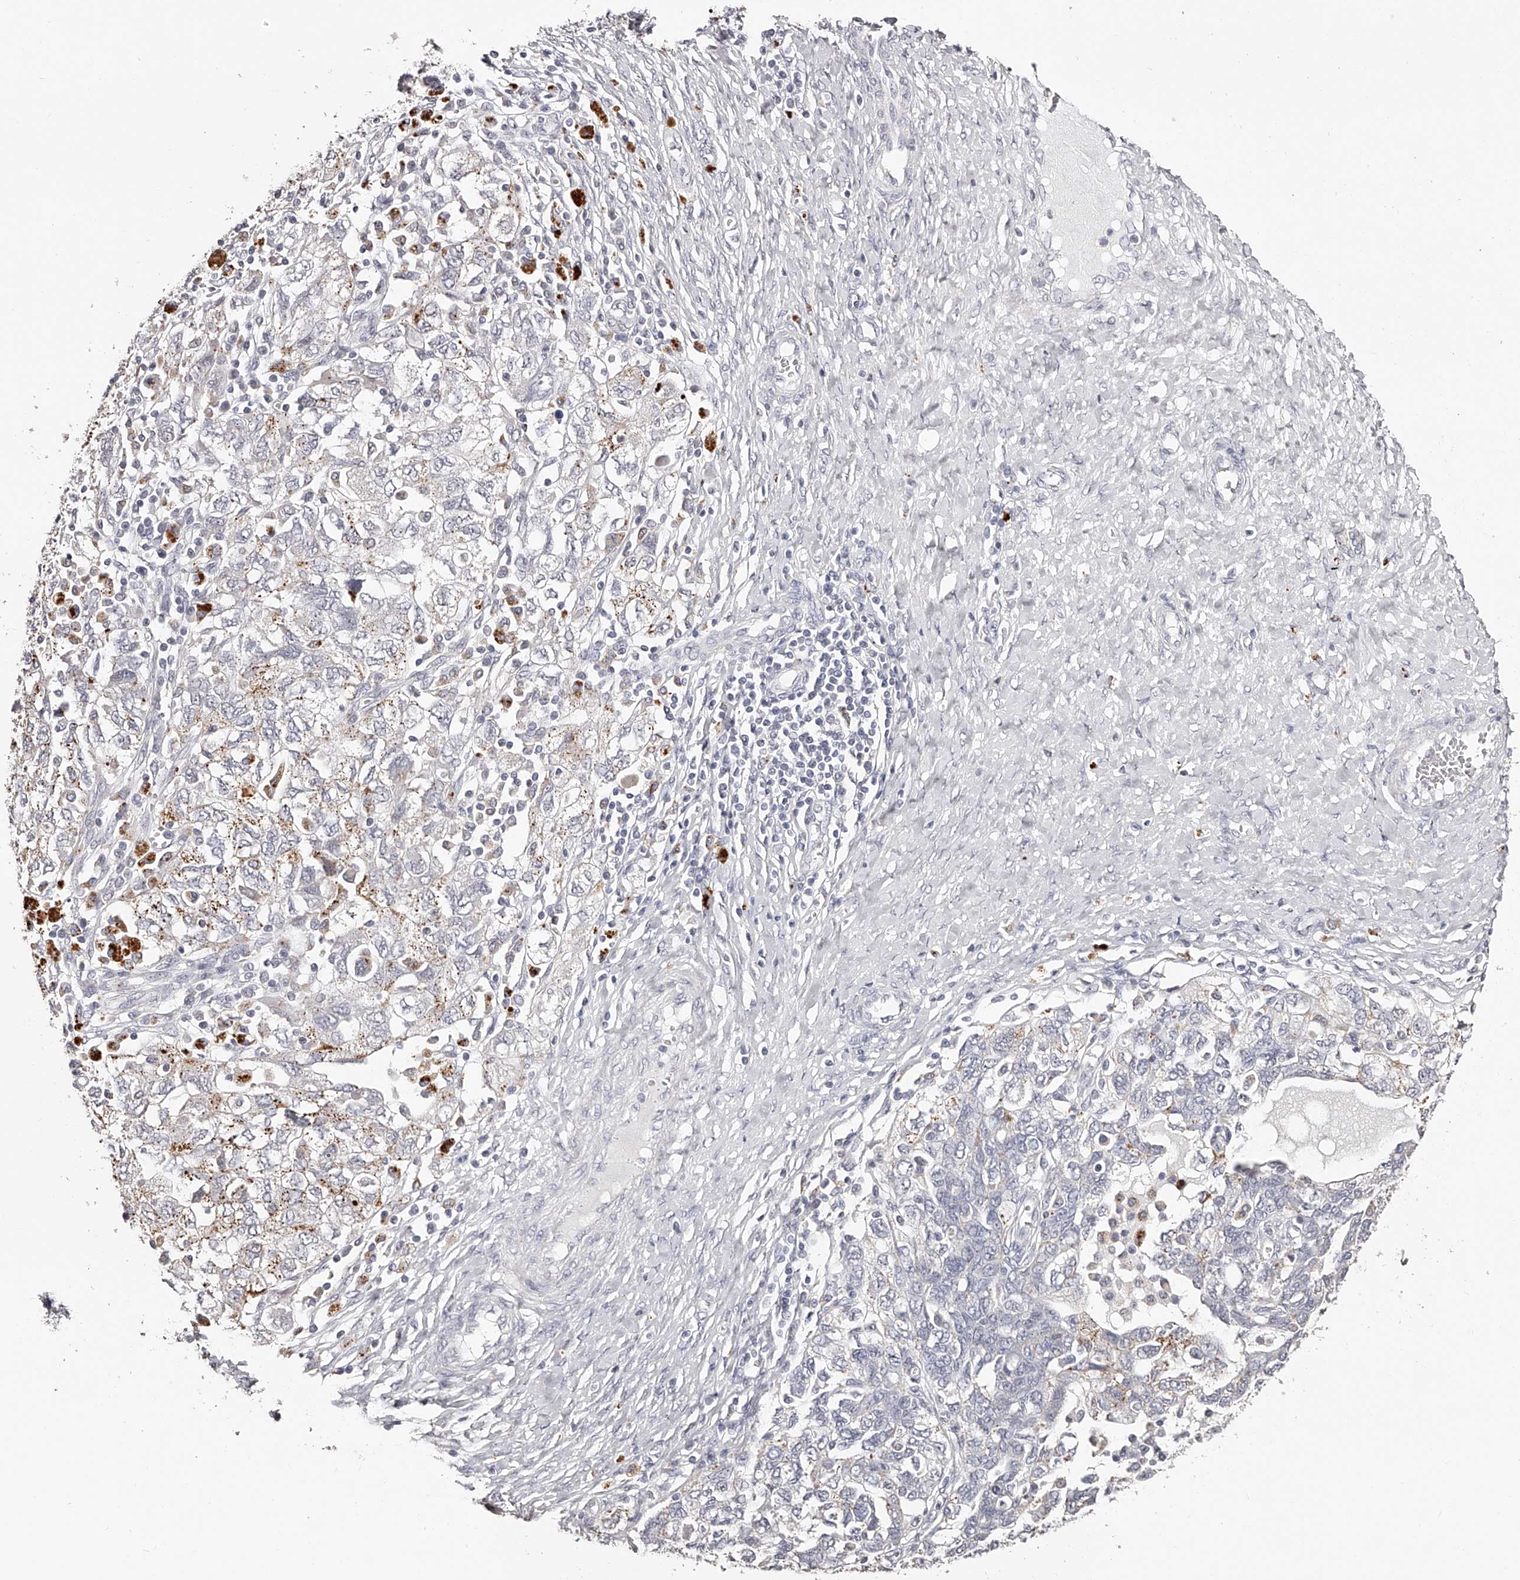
{"staining": {"intensity": "weak", "quantity": "<25%", "location": "cytoplasmic/membranous"}, "tissue": "ovarian cancer", "cell_type": "Tumor cells", "image_type": "cancer", "snomed": [{"axis": "morphology", "description": "Carcinoma, NOS"}, {"axis": "morphology", "description": "Cystadenocarcinoma, serous, NOS"}, {"axis": "topography", "description": "Ovary"}], "caption": "Image shows no protein staining in tumor cells of serous cystadenocarcinoma (ovarian) tissue.", "gene": "SLC35D3", "patient": {"sex": "female", "age": 69}}